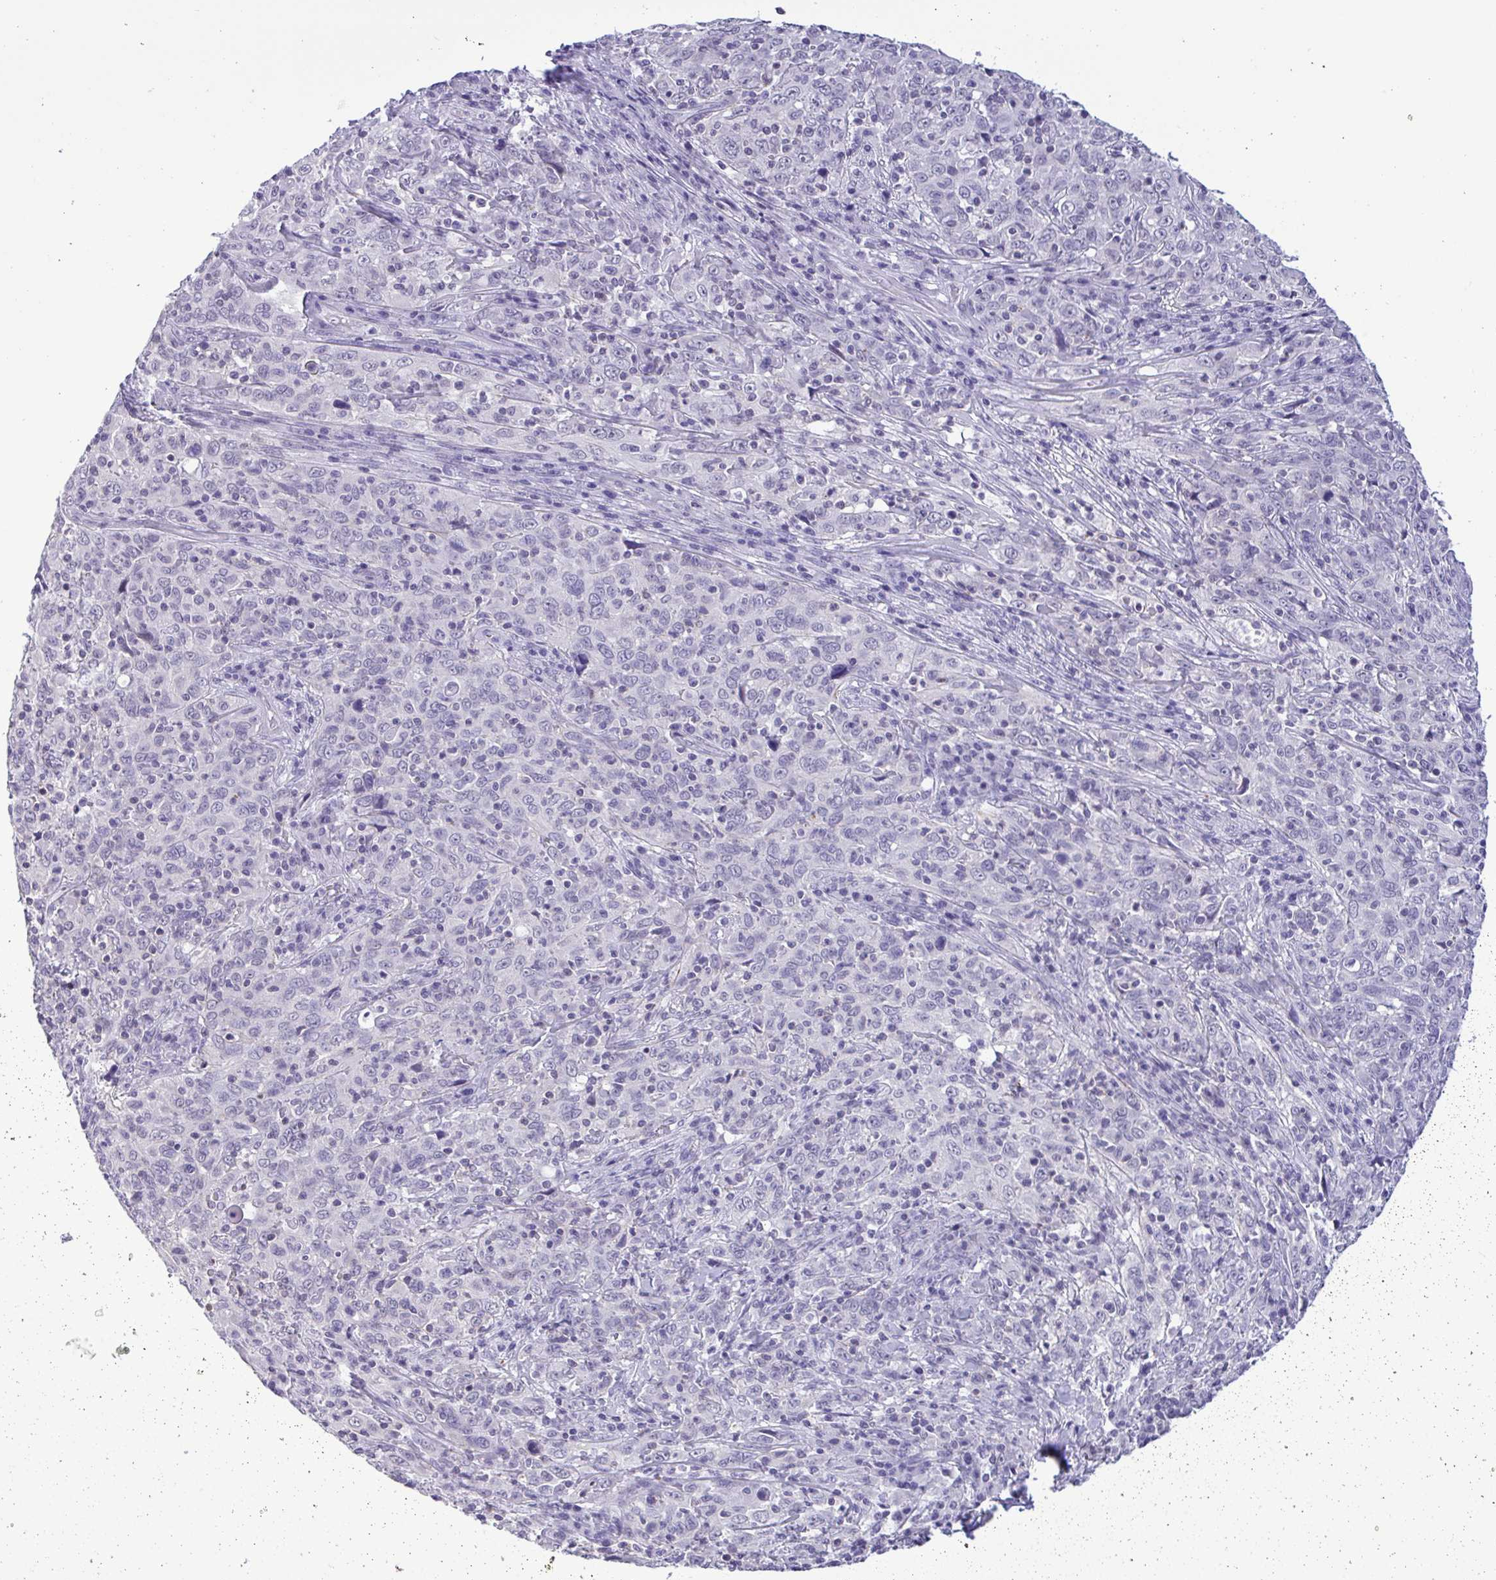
{"staining": {"intensity": "negative", "quantity": "none", "location": "none"}, "tissue": "cervical cancer", "cell_type": "Tumor cells", "image_type": "cancer", "snomed": [{"axis": "morphology", "description": "Squamous cell carcinoma, NOS"}, {"axis": "topography", "description": "Cervix"}], "caption": "IHC of squamous cell carcinoma (cervical) displays no expression in tumor cells.", "gene": "YBX2", "patient": {"sex": "female", "age": 46}}